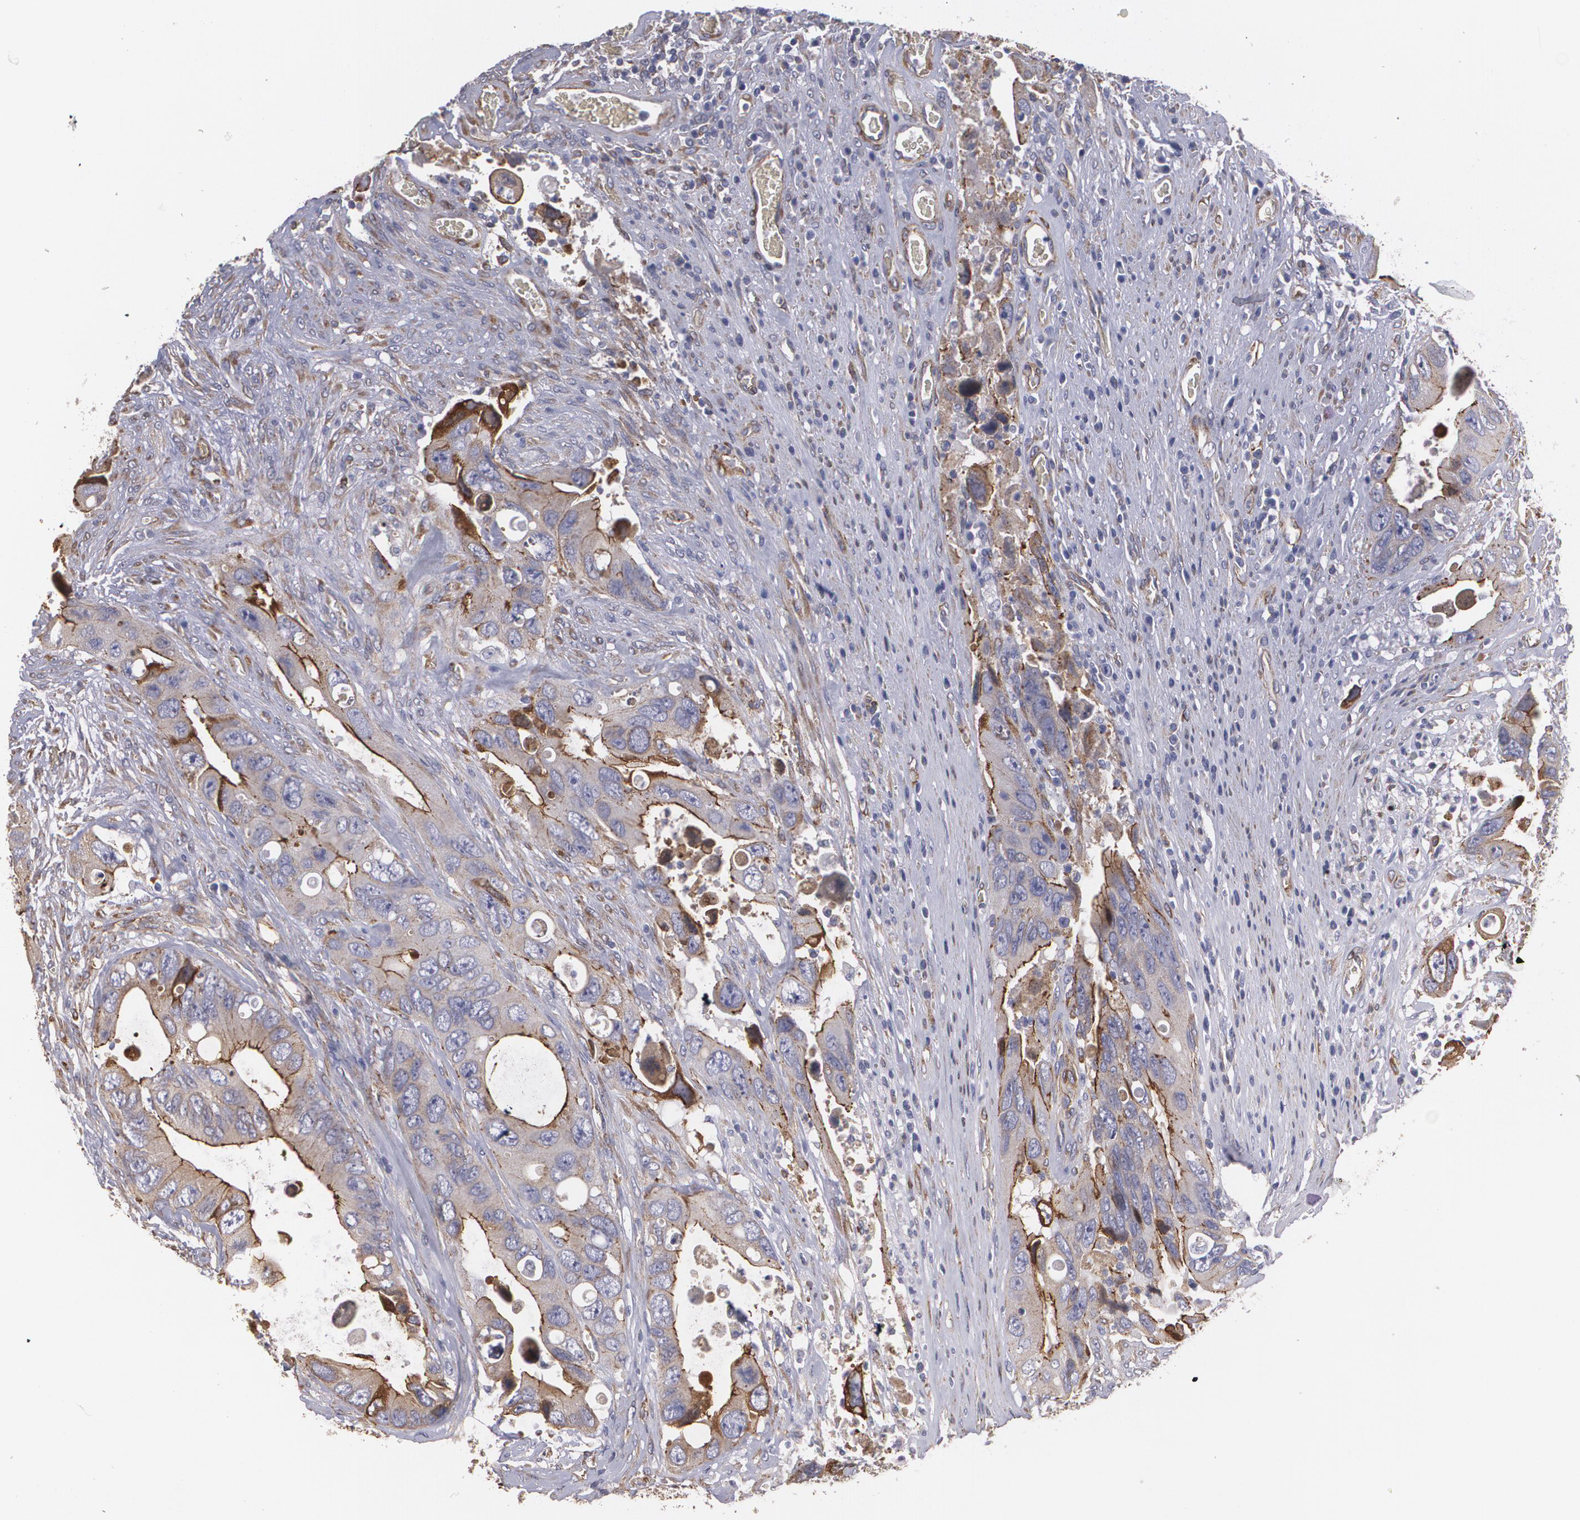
{"staining": {"intensity": "moderate", "quantity": ">75%", "location": "cytoplasmic/membranous"}, "tissue": "colorectal cancer", "cell_type": "Tumor cells", "image_type": "cancer", "snomed": [{"axis": "morphology", "description": "Adenocarcinoma, NOS"}, {"axis": "topography", "description": "Rectum"}], "caption": "The micrograph shows staining of colorectal cancer, revealing moderate cytoplasmic/membranous protein positivity (brown color) within tumor cells.", "gene": "TJP1", "patient": {"sex": "male", "age": 70}}